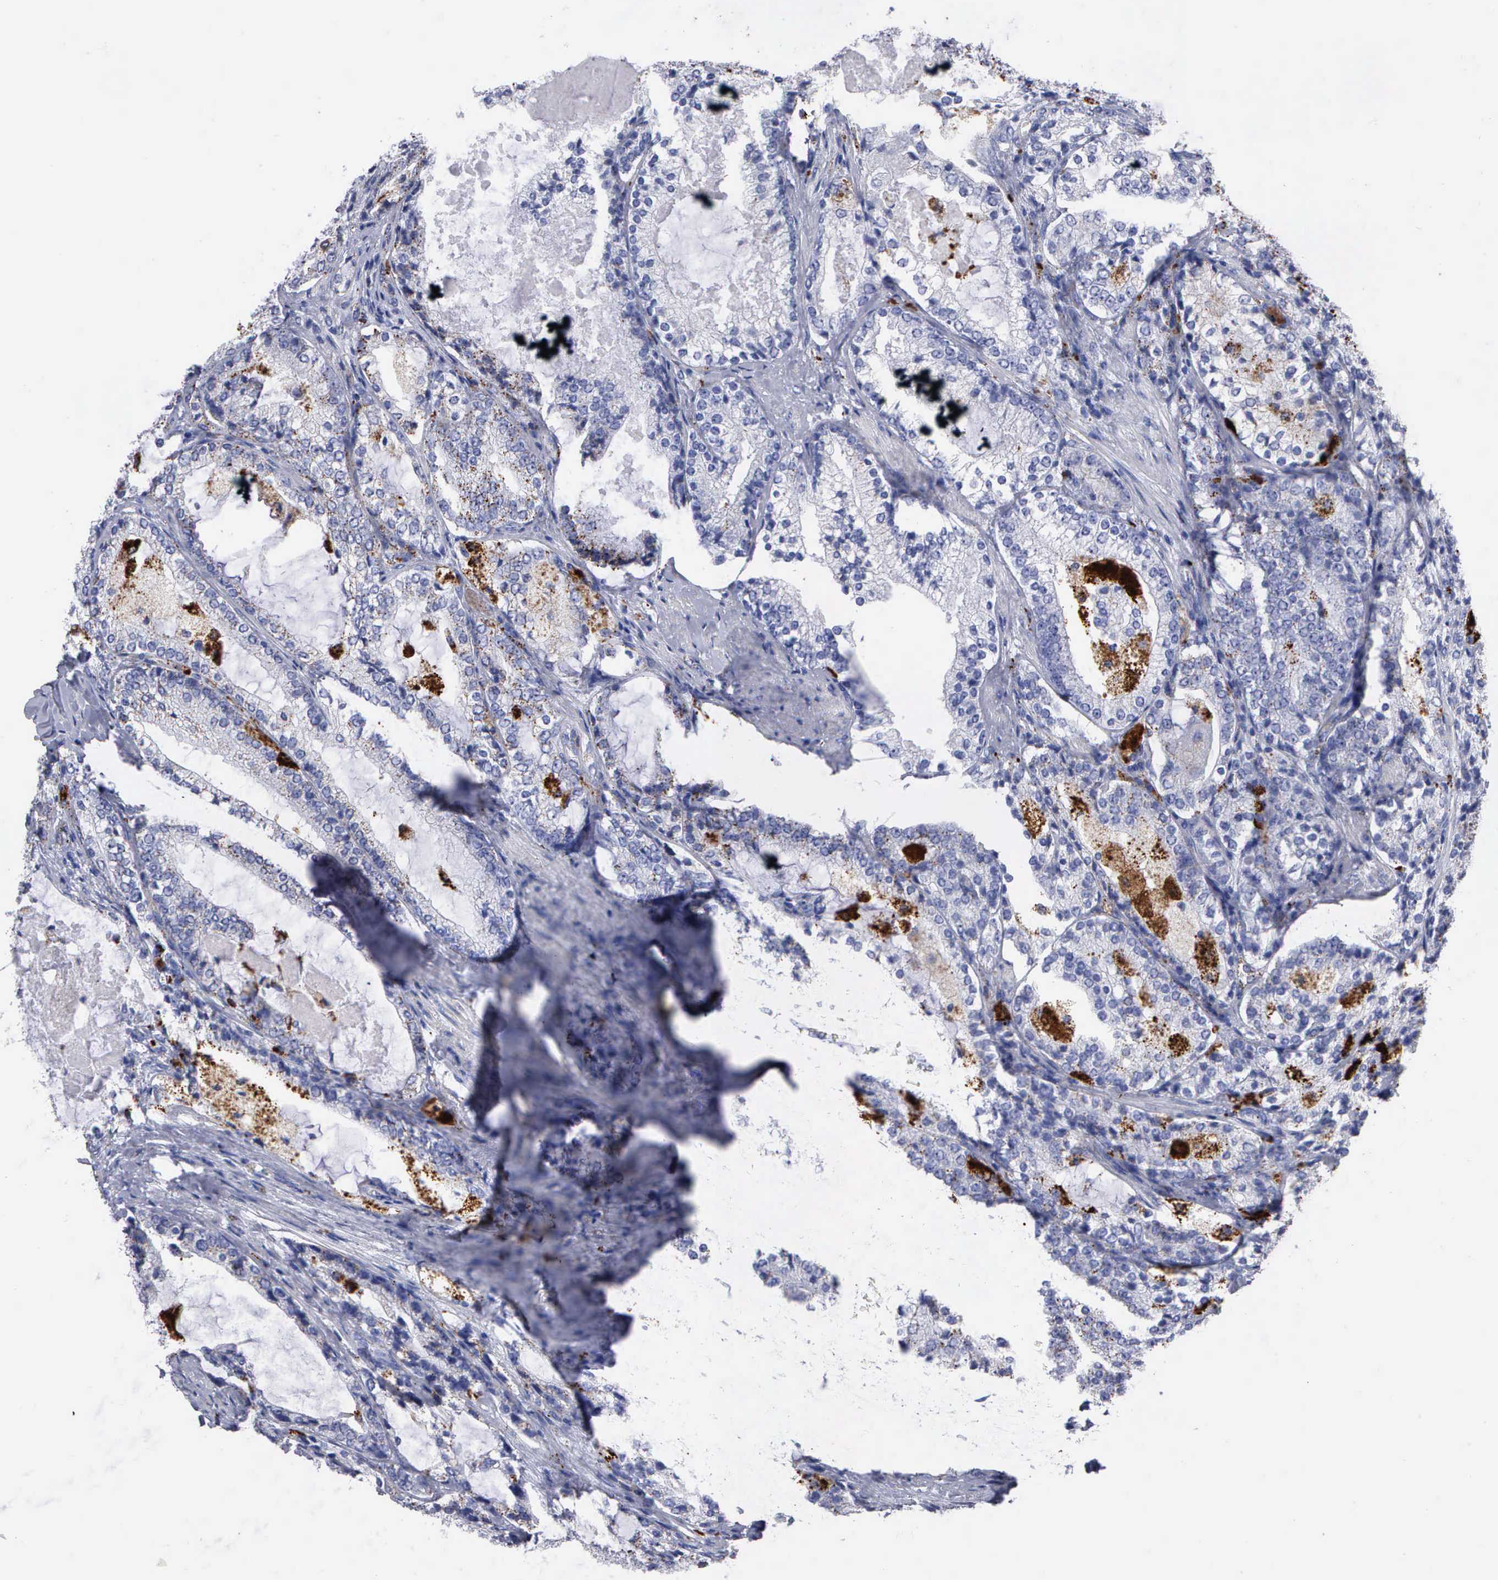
{"staining": {"intensity": "negative", "quantity": "none", "location": "none"}, "tissue": "prostate cancer", "cell_type": "Tumor cells", "image_type": "cancer", "snomed": [{"axis": "morphology", "description": "Adenocarcinoma, High grade"}, {"axis": "topography", "description": "Prostate"}], "caption": "DAB (3,3'-diaminobenzidine) immunohistochemical staining of prostate cancer (adenocarcinoma (high-grade)) exhibits no significant expression in tumor cells. (Stains: DAB (3,3'-diaminobenzidine) immunohistochemistry with hematoxylin counter stain, Microscopy: brightfield microscopy at high magnification).", "gene": "CTSL", "patient": {"sex": "male", "age": 63}}